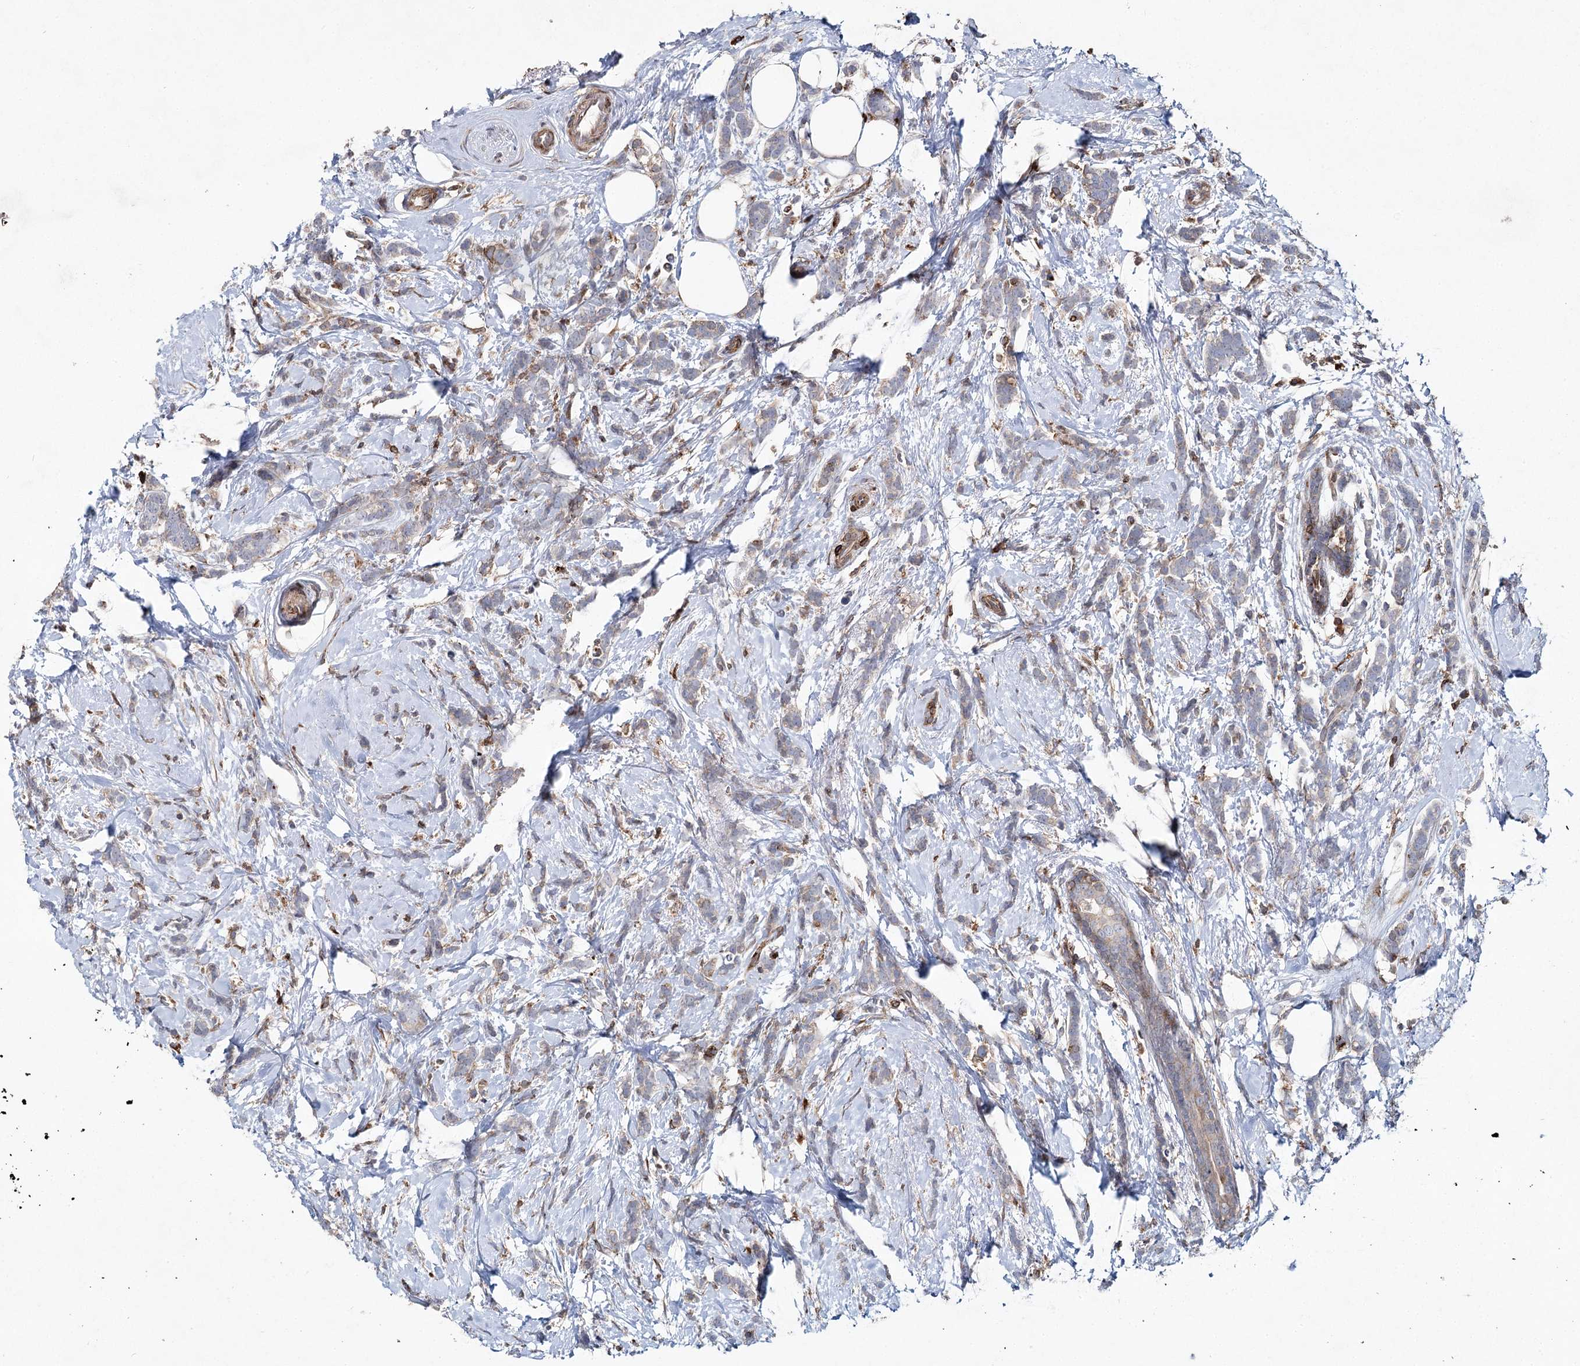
{"staining": {"intensity": "negative", "quantity": "none", "location": "none"}, "tissue": "breast cancer", "cell_type": "Tumor cells", "image_type": "cancer", "snomed": [{"axis": "morphology", "description": "Lobular carcinoma"}, {"axis": "topography", "description": "Breast"}], "caption": "Human breast lobular carcinoma stained for a protein using immunohistochemistry demonstrates no staining in tumor cells.", "gene": "DCUN1D4", "patient": {"sex": "female", "age": 58}}